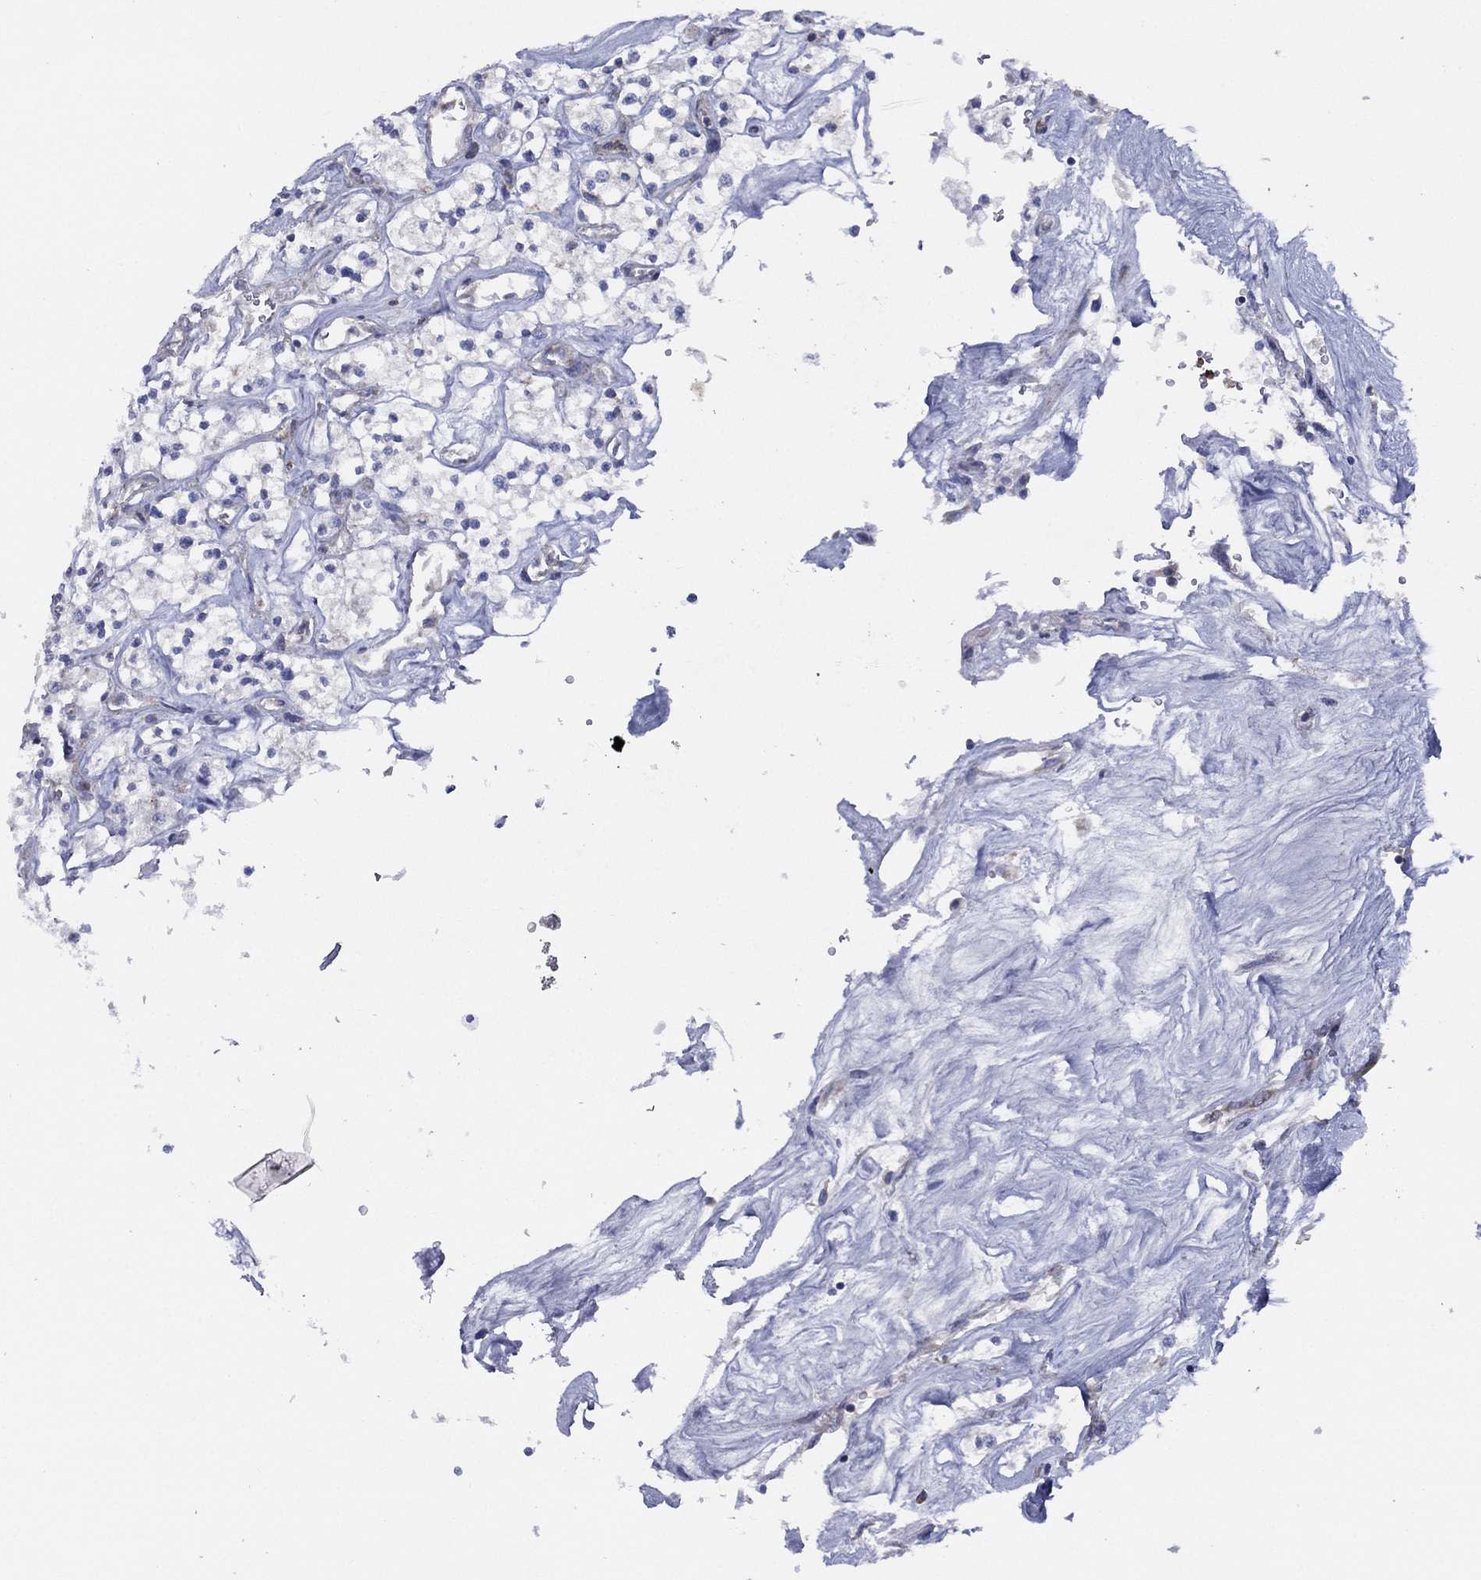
{"staining": {"intensity": "negative", "quantity": "none", "location": "none"}, "tissue": "renal cancer", "cell_type": "Tumor cells", "image_type": "cancer", "snomed": [{"axis": "morphology", "description": "Adenocarcinoma, NOS"}, {"axis": "topography", "description": "Kidney"}], "caption": "This is an IHC image of human renal cancer. There is no positivity in tumor cells.", "gene": "ZNF223", "patient": {"sex": "male", "age": 80}}